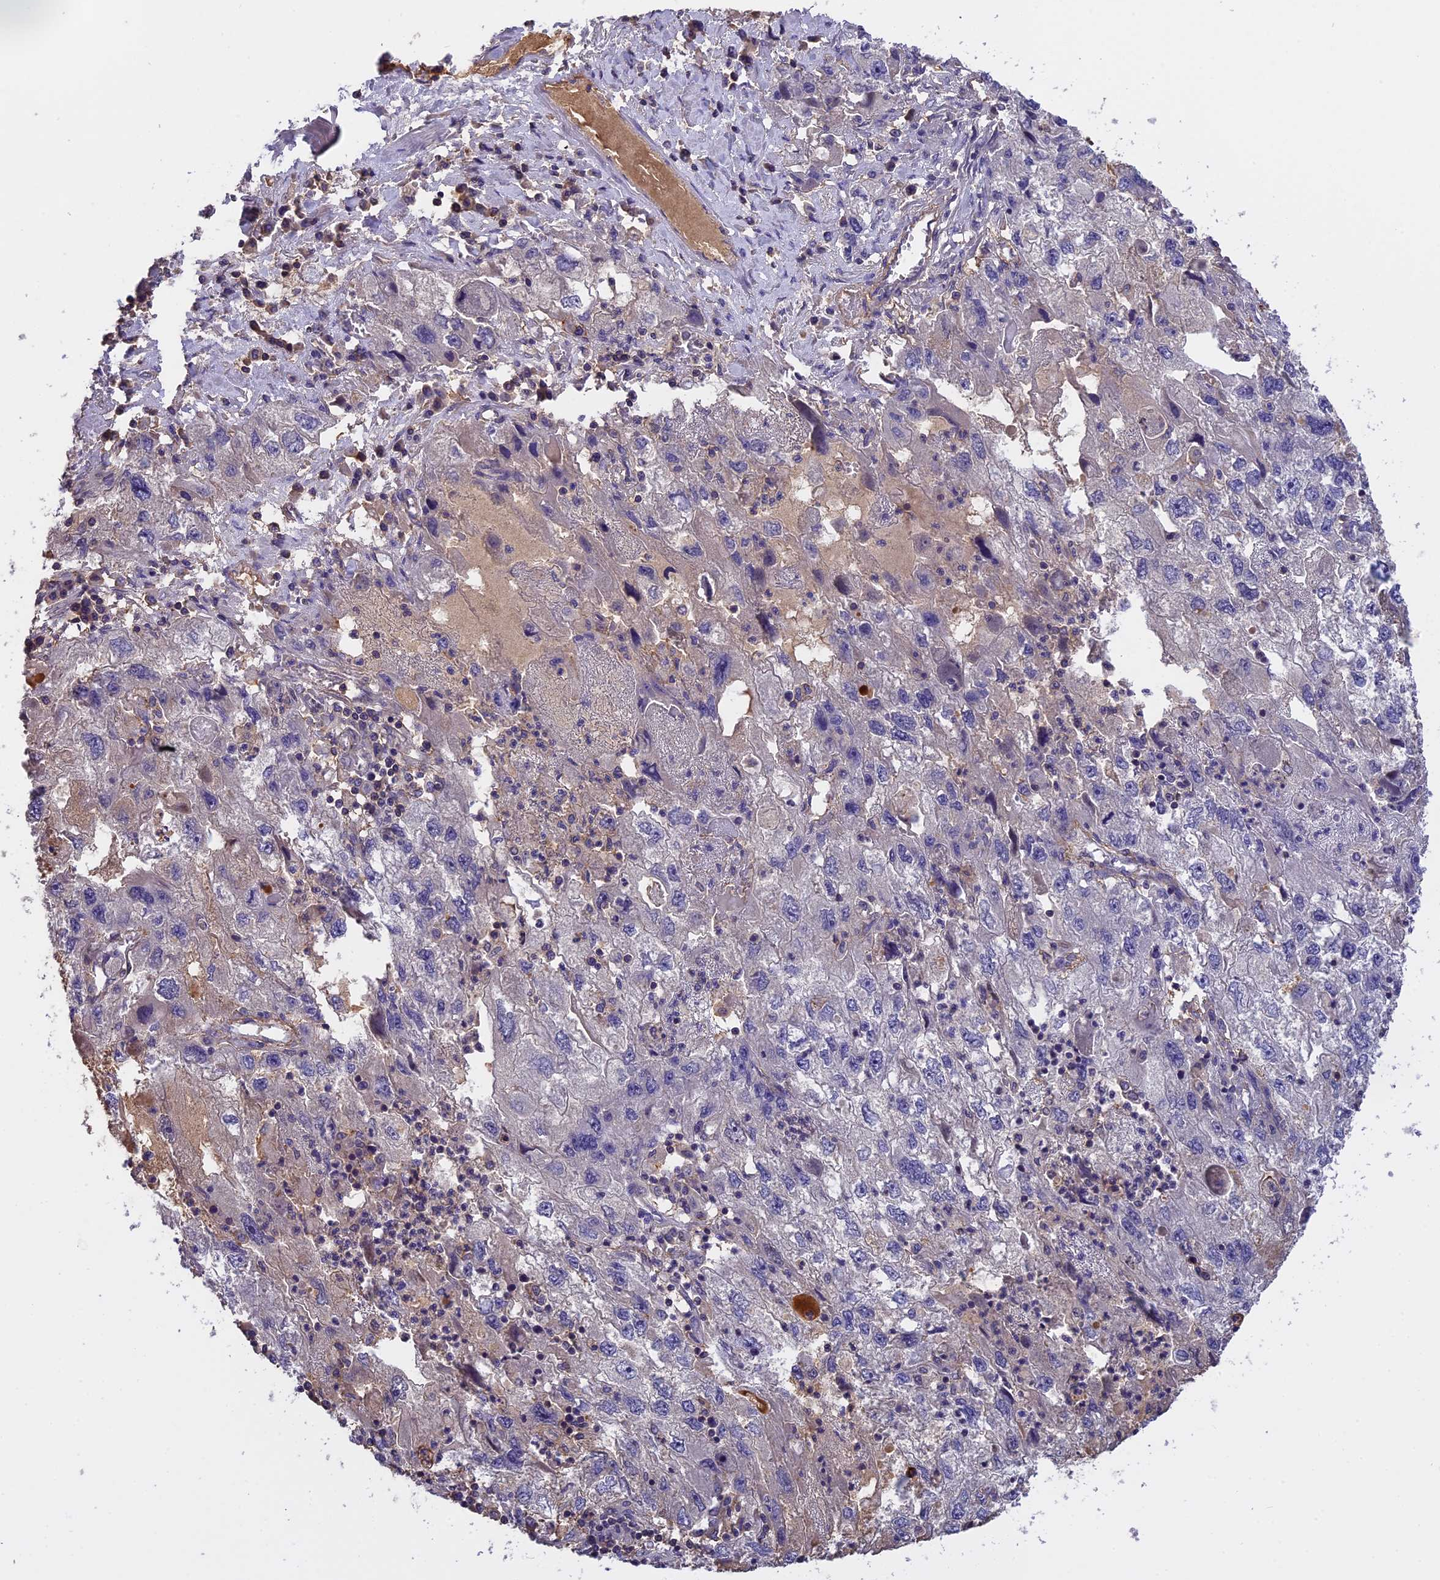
{"staining": {"intensity": "negative", "quantity": "none", "location": "none"}, "tissue": "endometrial cancer", "cell_type": "Tumor cells", "image_type": "cancer", "snomed": [{"axis": "morphology", "description": "Adenocarcinoma, NOS"}, {"axis": "topography", "description": "Endometrium"}], "caption": "High power microscopy photomicrograph of an IHC image of endometrial adenocarcinoma, revealing no significant expression in tumor cells.", "gene": "CFAP119", "patient": {"sex": "female", "age": 49}}